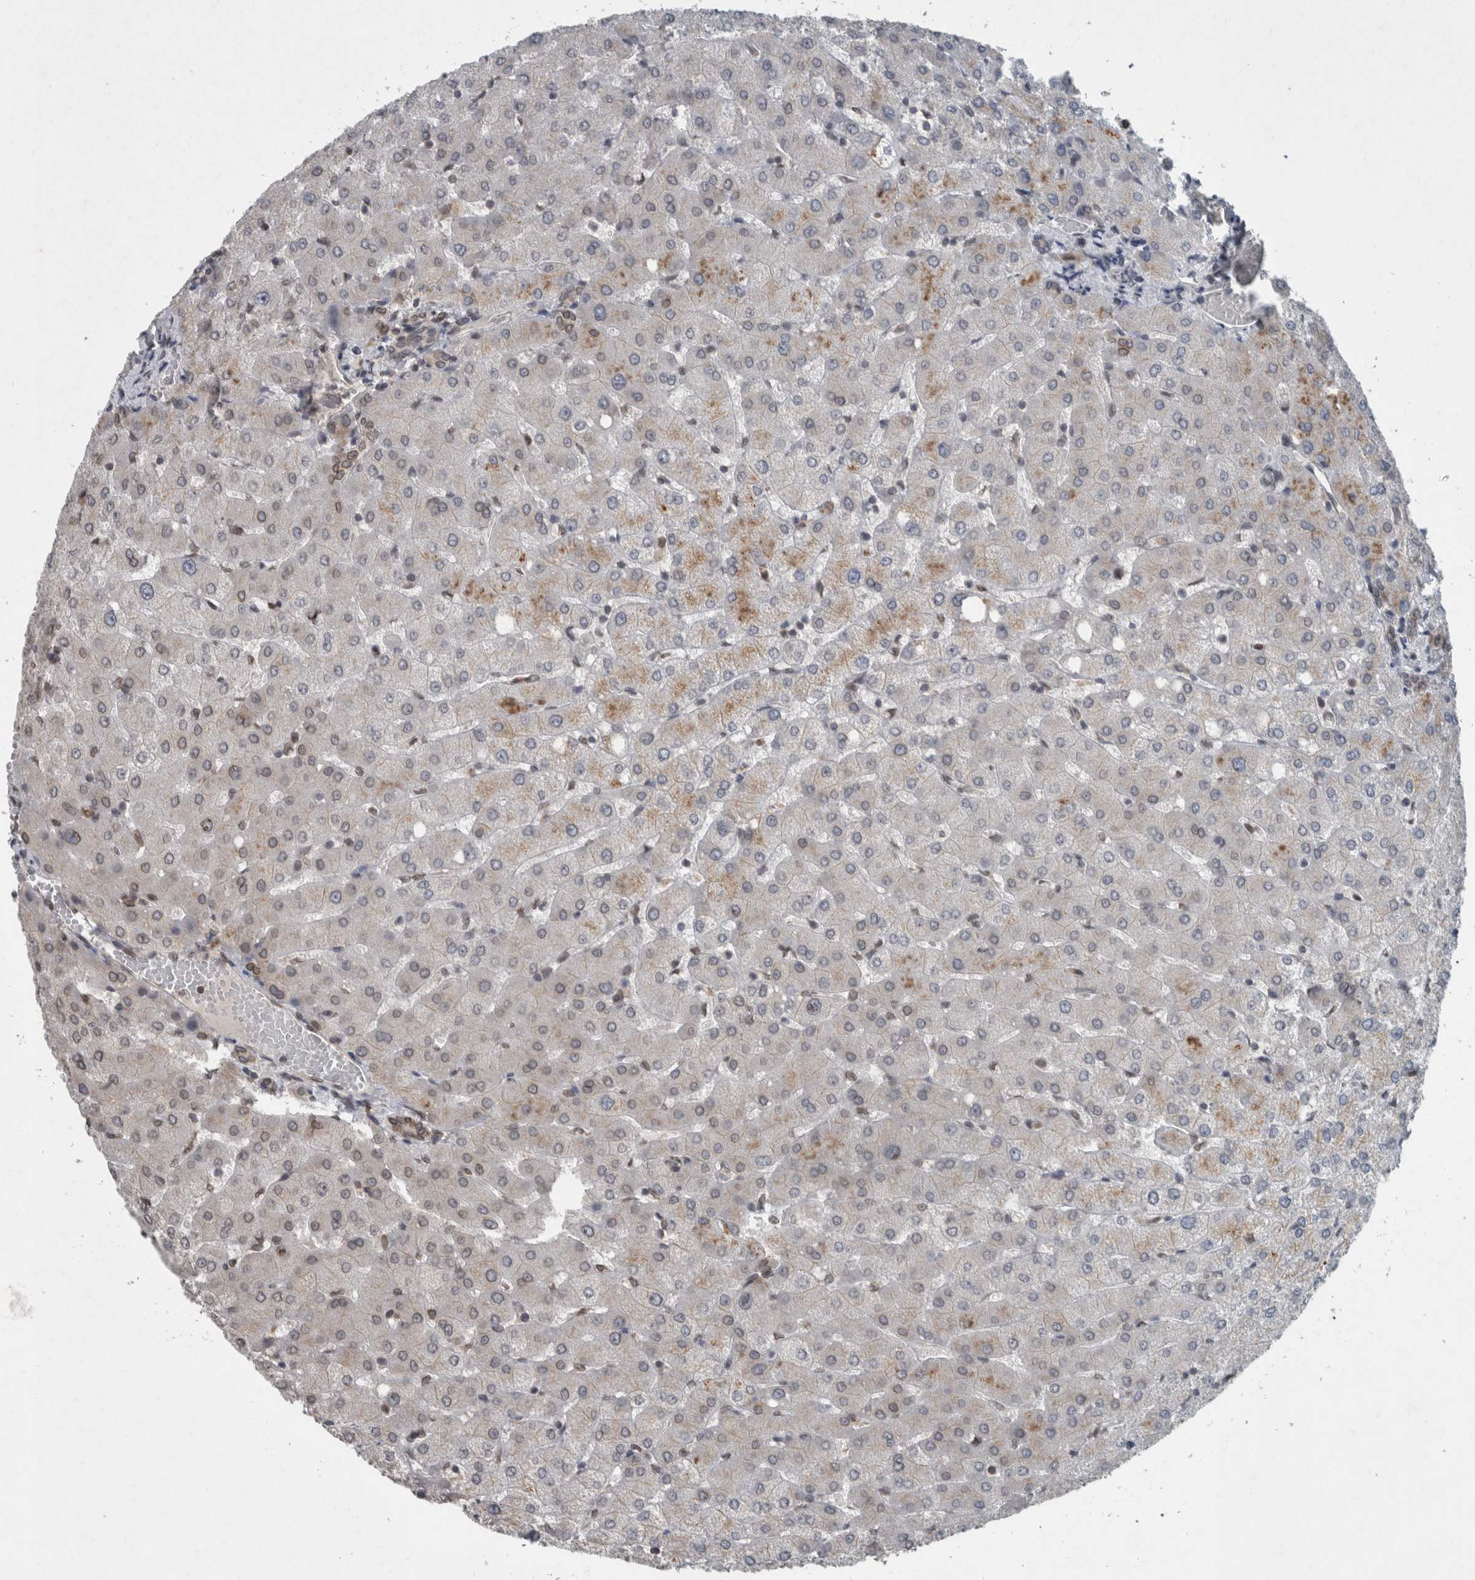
{"staining": {"intensity": "moderate", "quantity": "<25%", "location": "cytoplasmic/membranous,nuclear"}, "tissue": "liver", "cell_type": "Cholangiocytes", "image_type": "normal", "snomed": [{"axis": "morphology", "description": "Normal tissue, NOS"}, {"axis": "topography", "description": "Liver"}], "caption": "Cholangiocytes show low levels of moderate cytoplasmic/membranous,nuclear positivity in about <25% of cells in normal liver.", "gene": "RANBP2", "patient": {"sex": "female", "age": 54}}